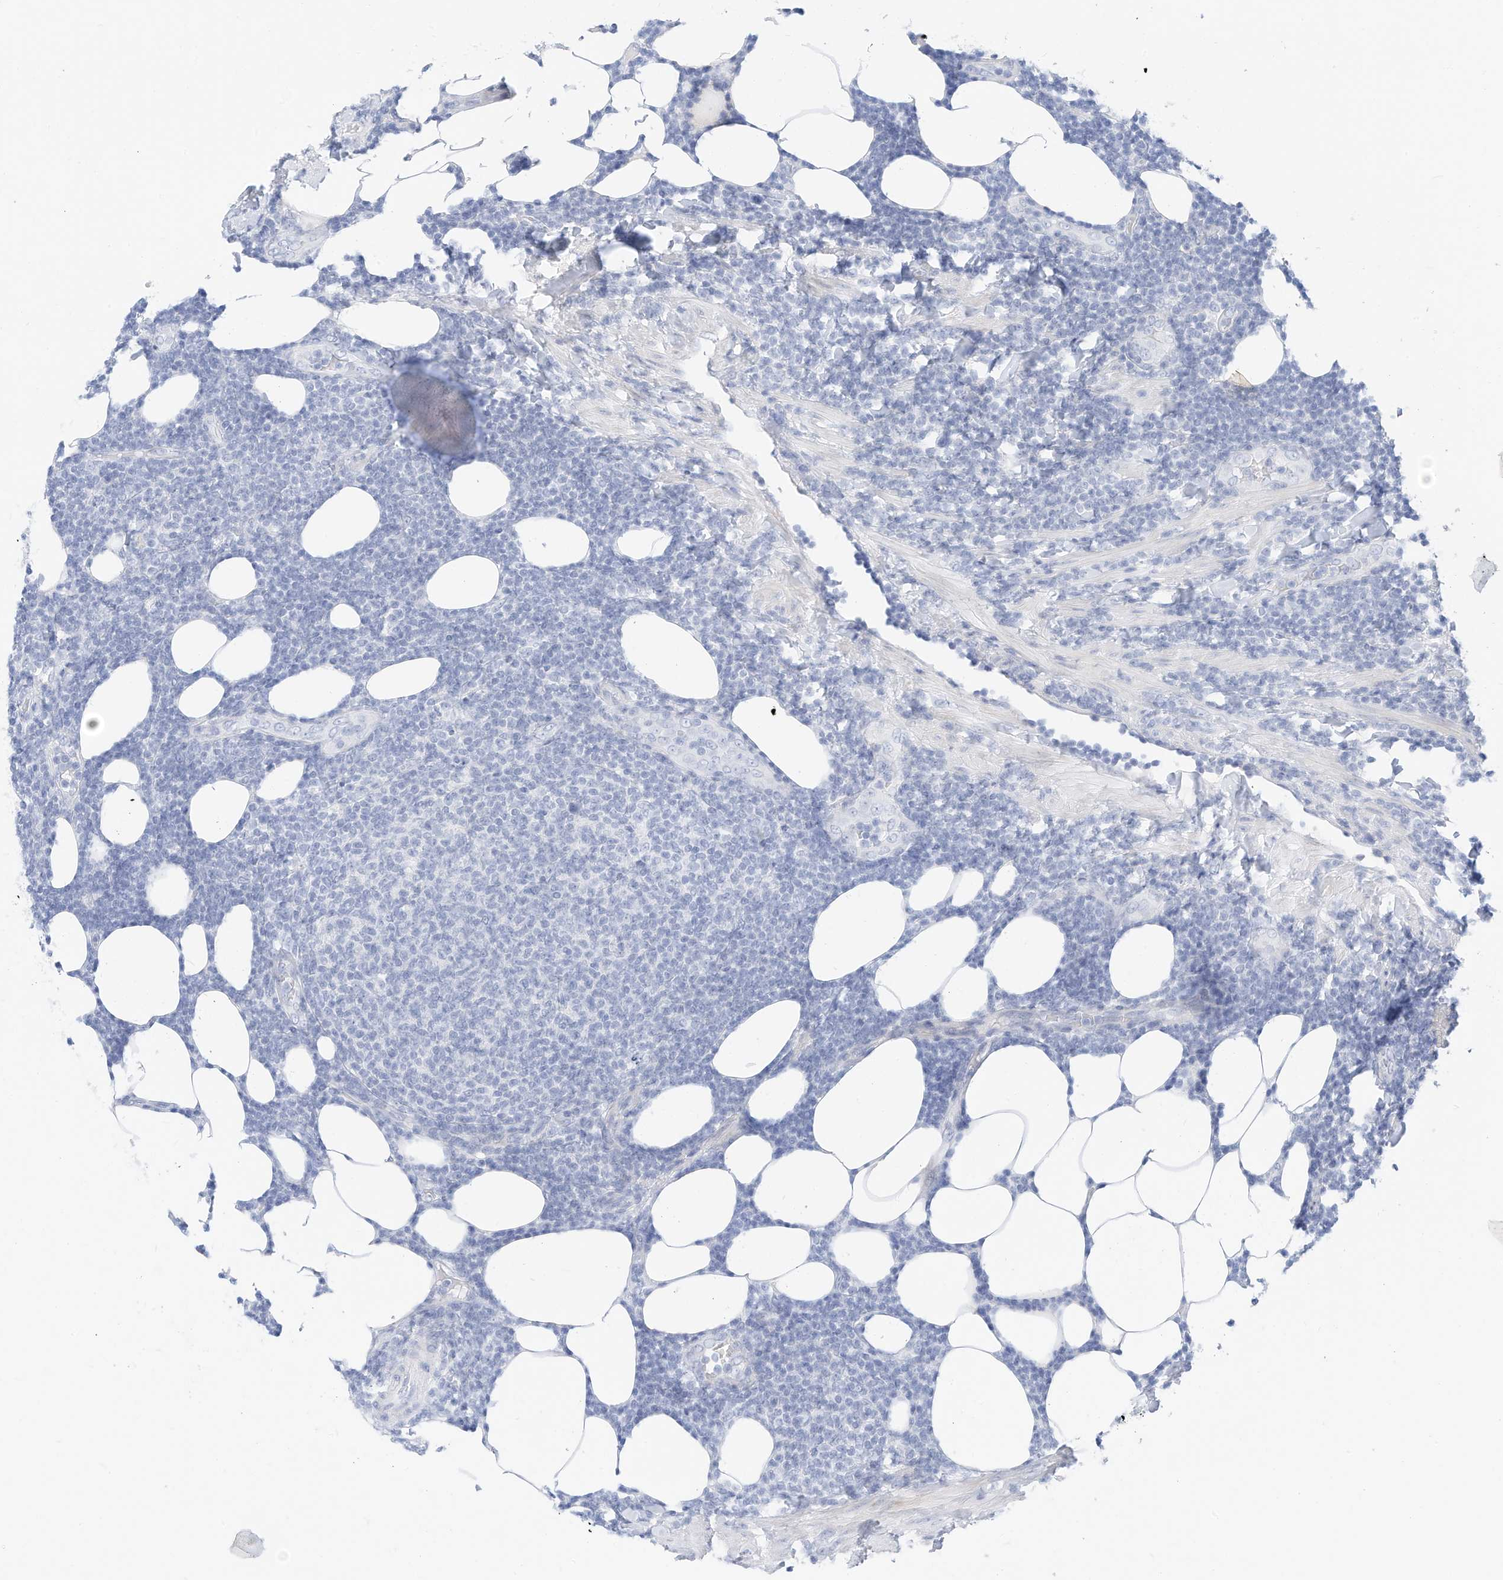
{"staining": {"intensity": "negative", "quantity": "none", "location": "none"}, "tissue": "lymphoma", "cell_type": "Tumor cells", "image_type": "cancer", "snomed": [{"axis": "morphology", "description": "Malignant lymphoma, non-Hodgkin's type, Low grade"}, {"axis": "topography", "description": "Lymph node"}], "caption": "Tumor cells show no significant protein expression in low-grade malignant lymphoma, non-Hodgkin's type.", "gene": "SPOCD1", "patient": {"sex": "male", "age": 66}}